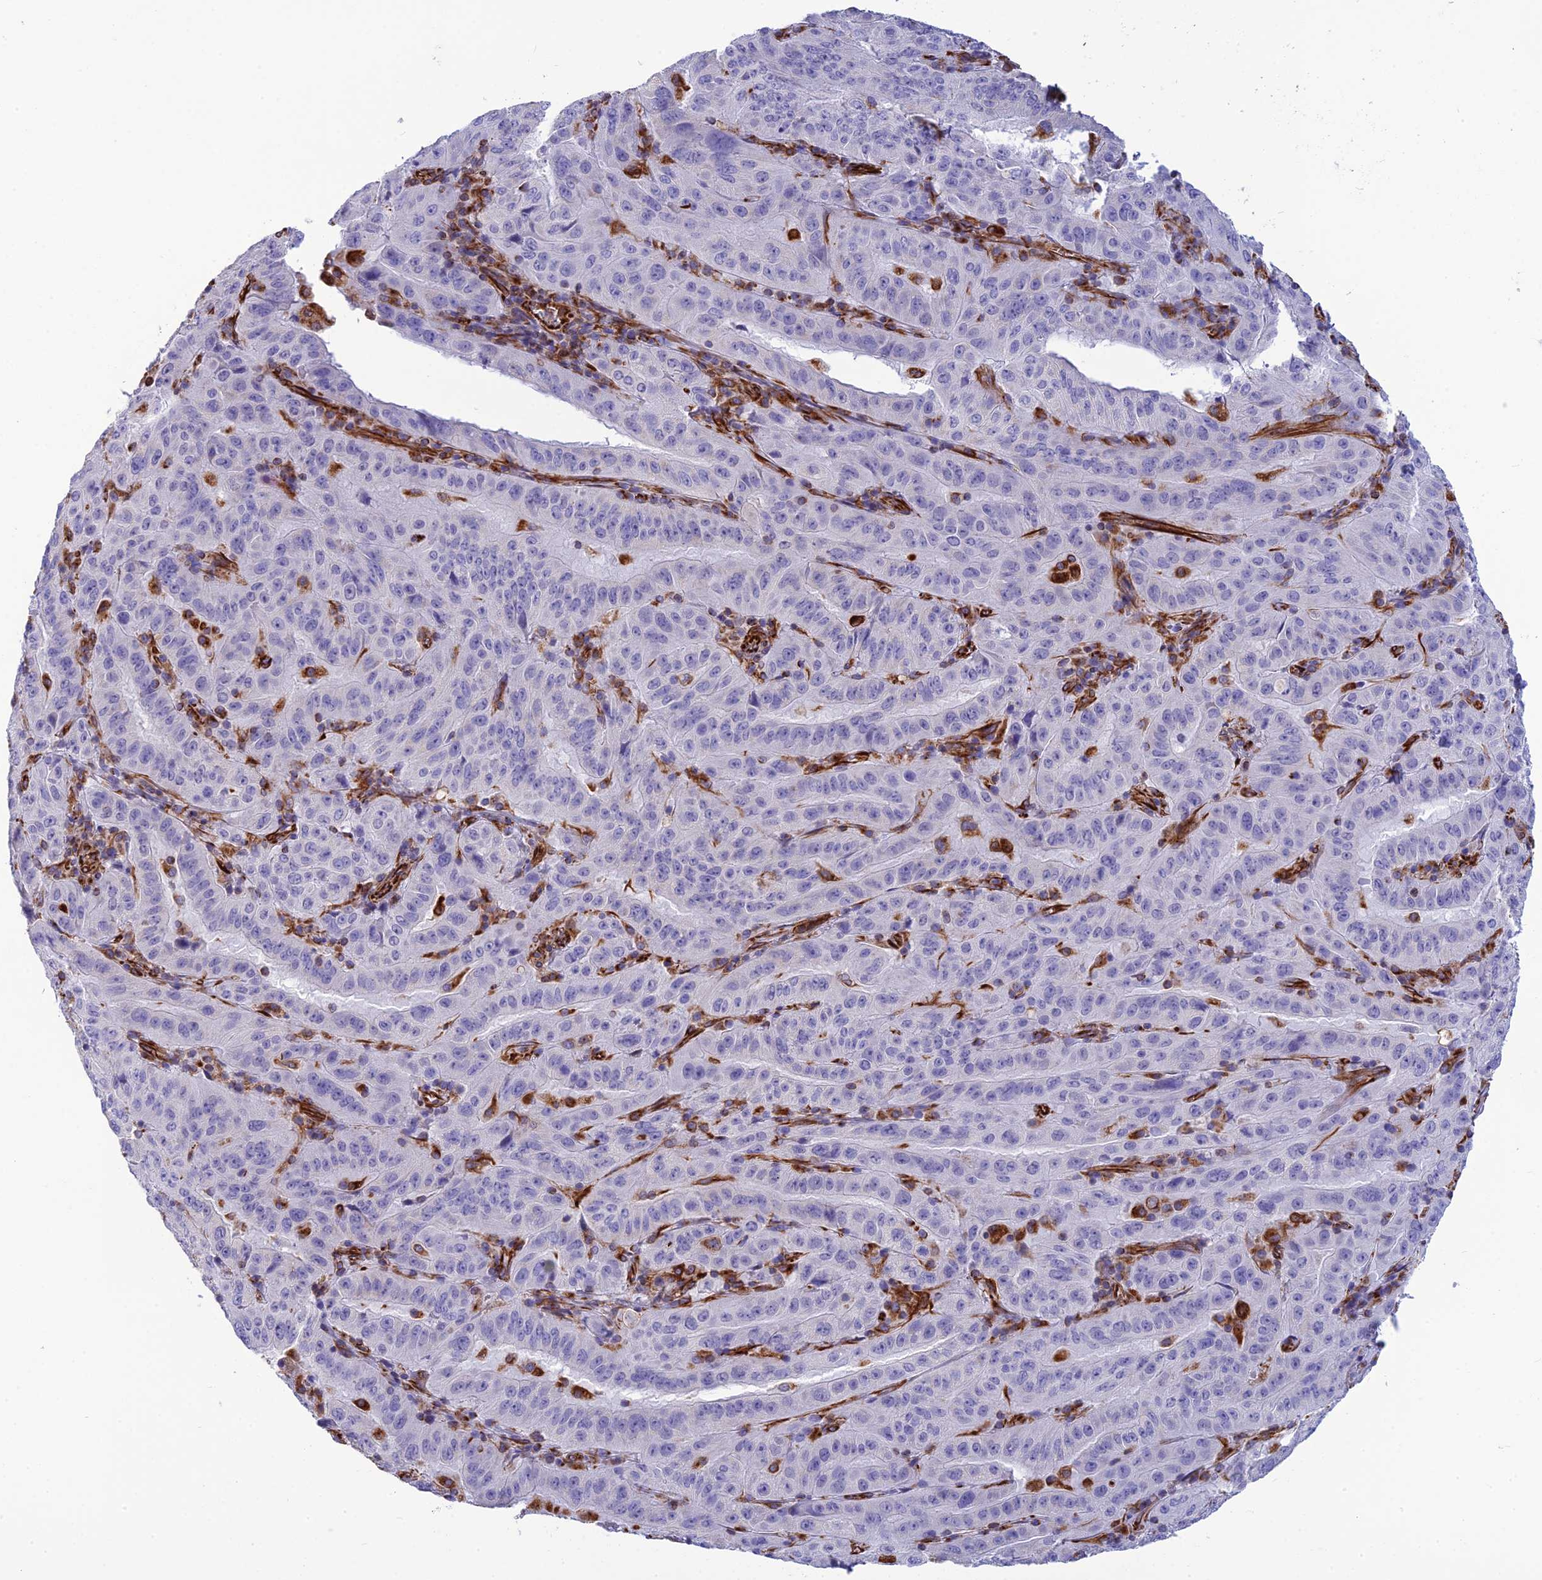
{"staining": {"intensity": "negative", "quantity": "none", "location": "none"}, "tissue": "pancreatic cancer", "cell_type": "Tumor cells", "image_type": "cancer", "snomed": [{"axis": "morphology", "description": "Adenocarcinoma, NOS"}, {"axis": "topography", "description": "Pancreas"}], "caption": "There is no significant staining in tumor cells of adenocarcinoma (pancreatic).", "gene": "FBXL20", "patient": {"sex": "male", "age": 63}}